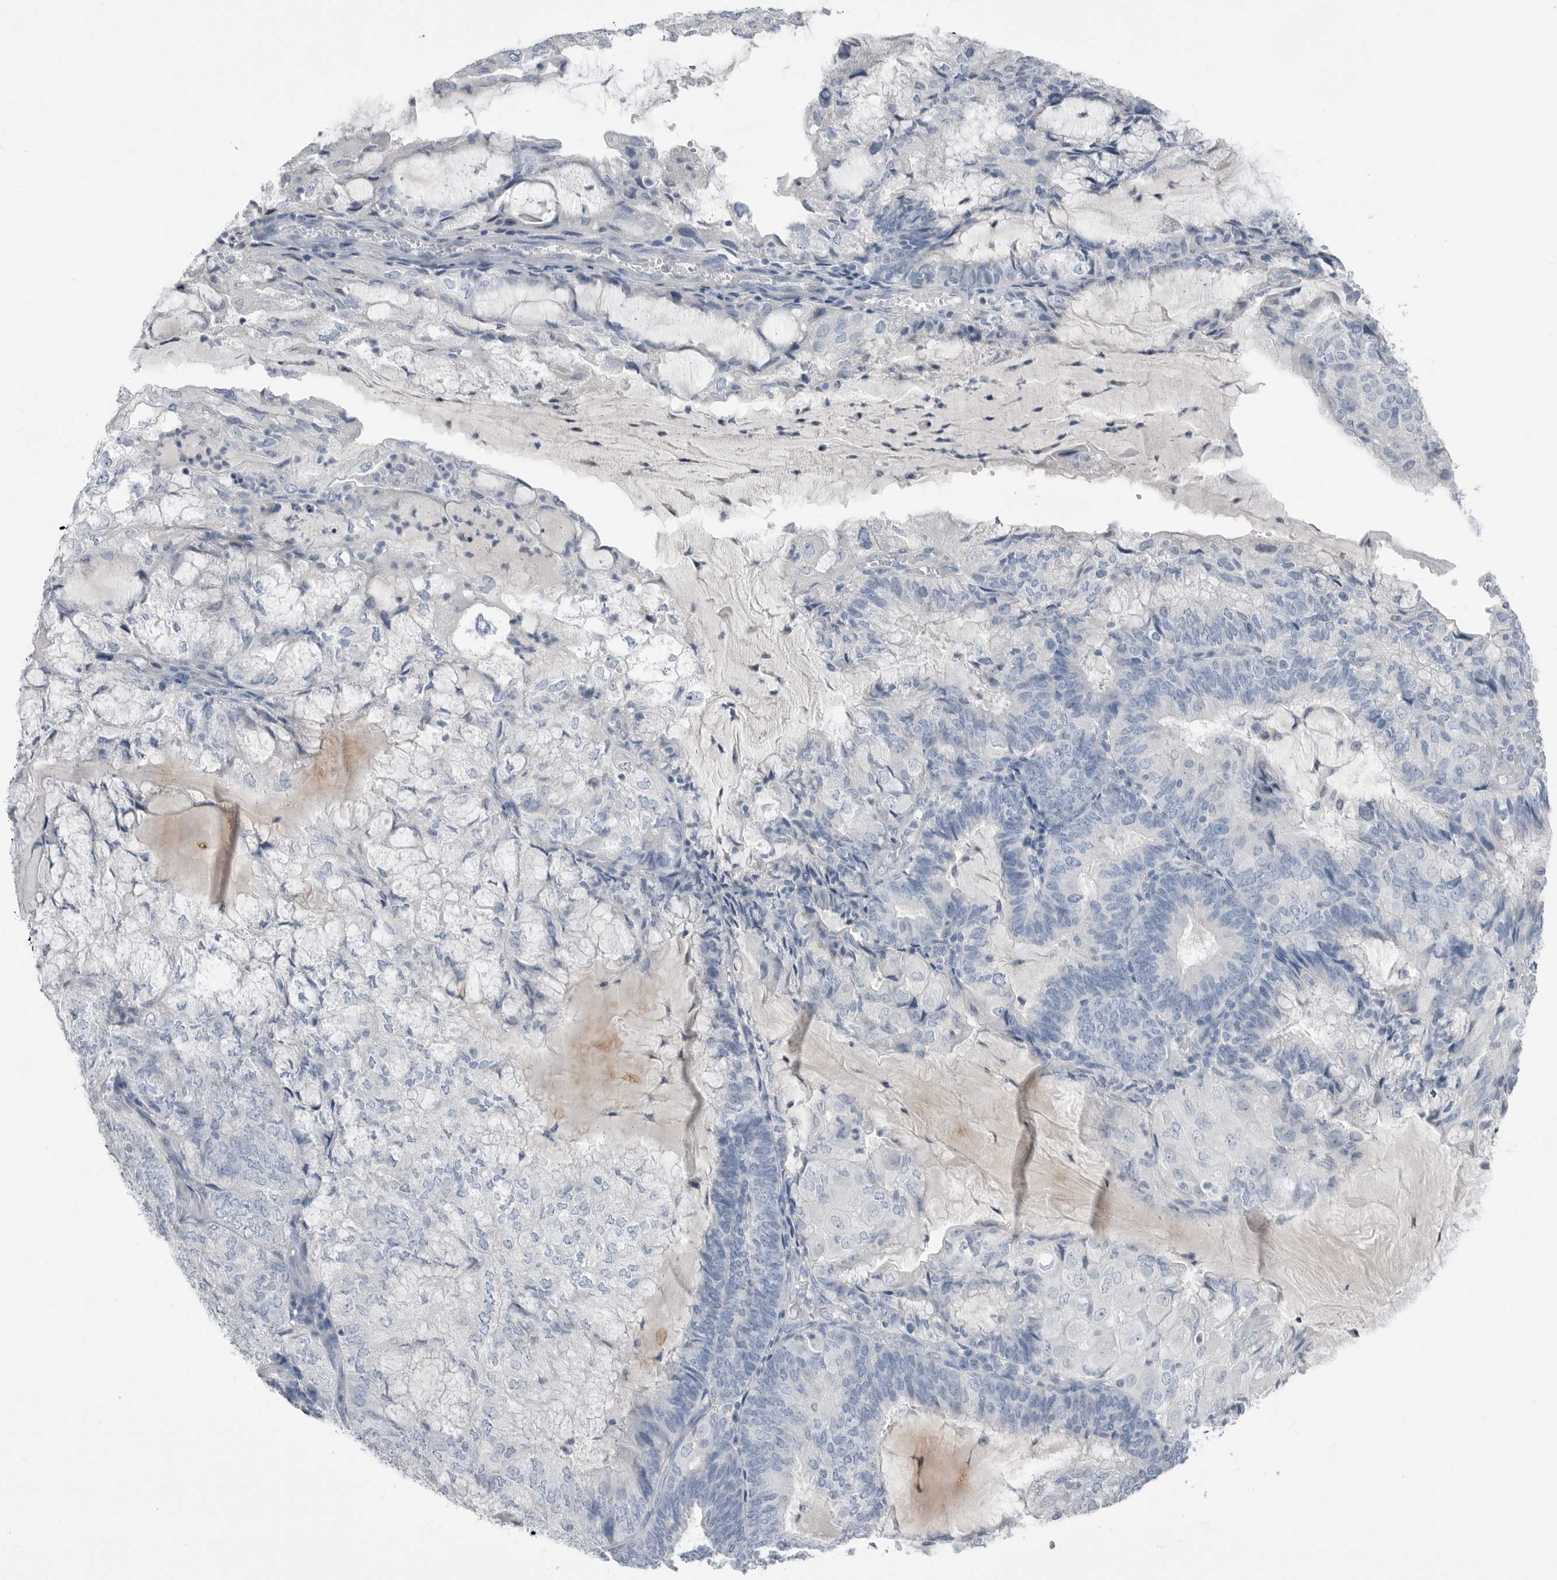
{"staining": {"intensity": "negative", "quantity": "none", "location": "none"}, "tissue": "endometrial cancer", "cell_type": "Tumor cells", "image_type": "cancer", "snomed": [{"axis": "morphology", "description": "Adenocarcinoma, NOS"}, {"axis": "topography", "description": "Endometrium"}], "caption": "Immunohistochemistry of human endometrial adenocarcinoma demonstrates no staining in tumor cells.", "gene": "ABHD12", "patient": {"sex": "female", "age": 81}}